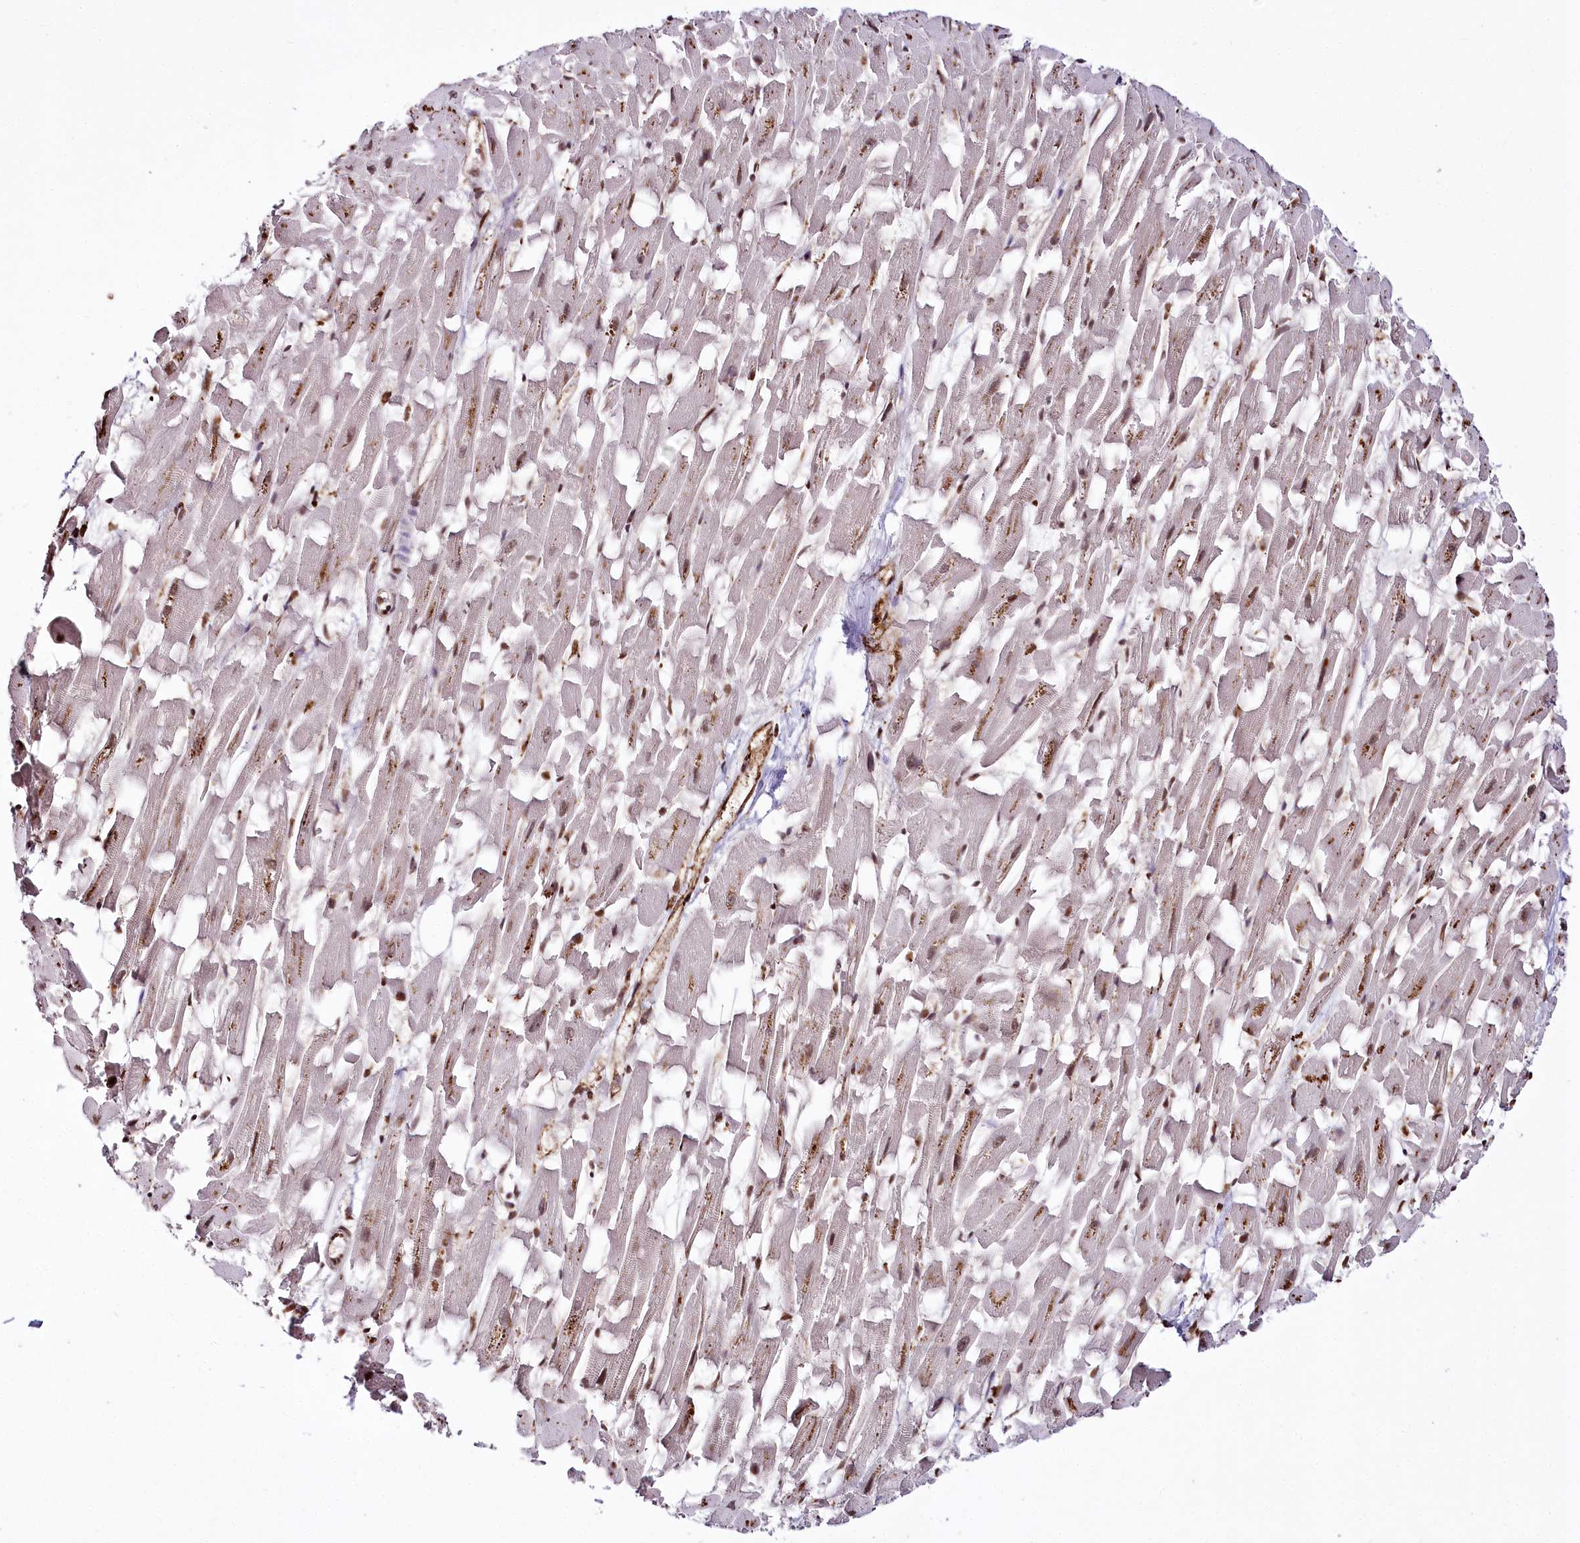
{"staining": {"intensity": "strong", "quantity": ">75%", "location": "cytoplasmic/membranous,nuclear"}, "tissue": "heart muscle", "cell_type": "Cardiomyocytes", "image_type": "normal", "snomed": [{"axis": "morphology", "description": "Normal tissue, NOS"}, {"axis": "topography", "description": "Heart"}], "caption": "Strong cytoplasmic/membranous,nuclear expression for a protein is seen in about >75% of cardiomyocytes of normal heart muscle using immunohistochemistry.", "gene": "HOXC8", "patient": {"sex": "female", "age": 64}}